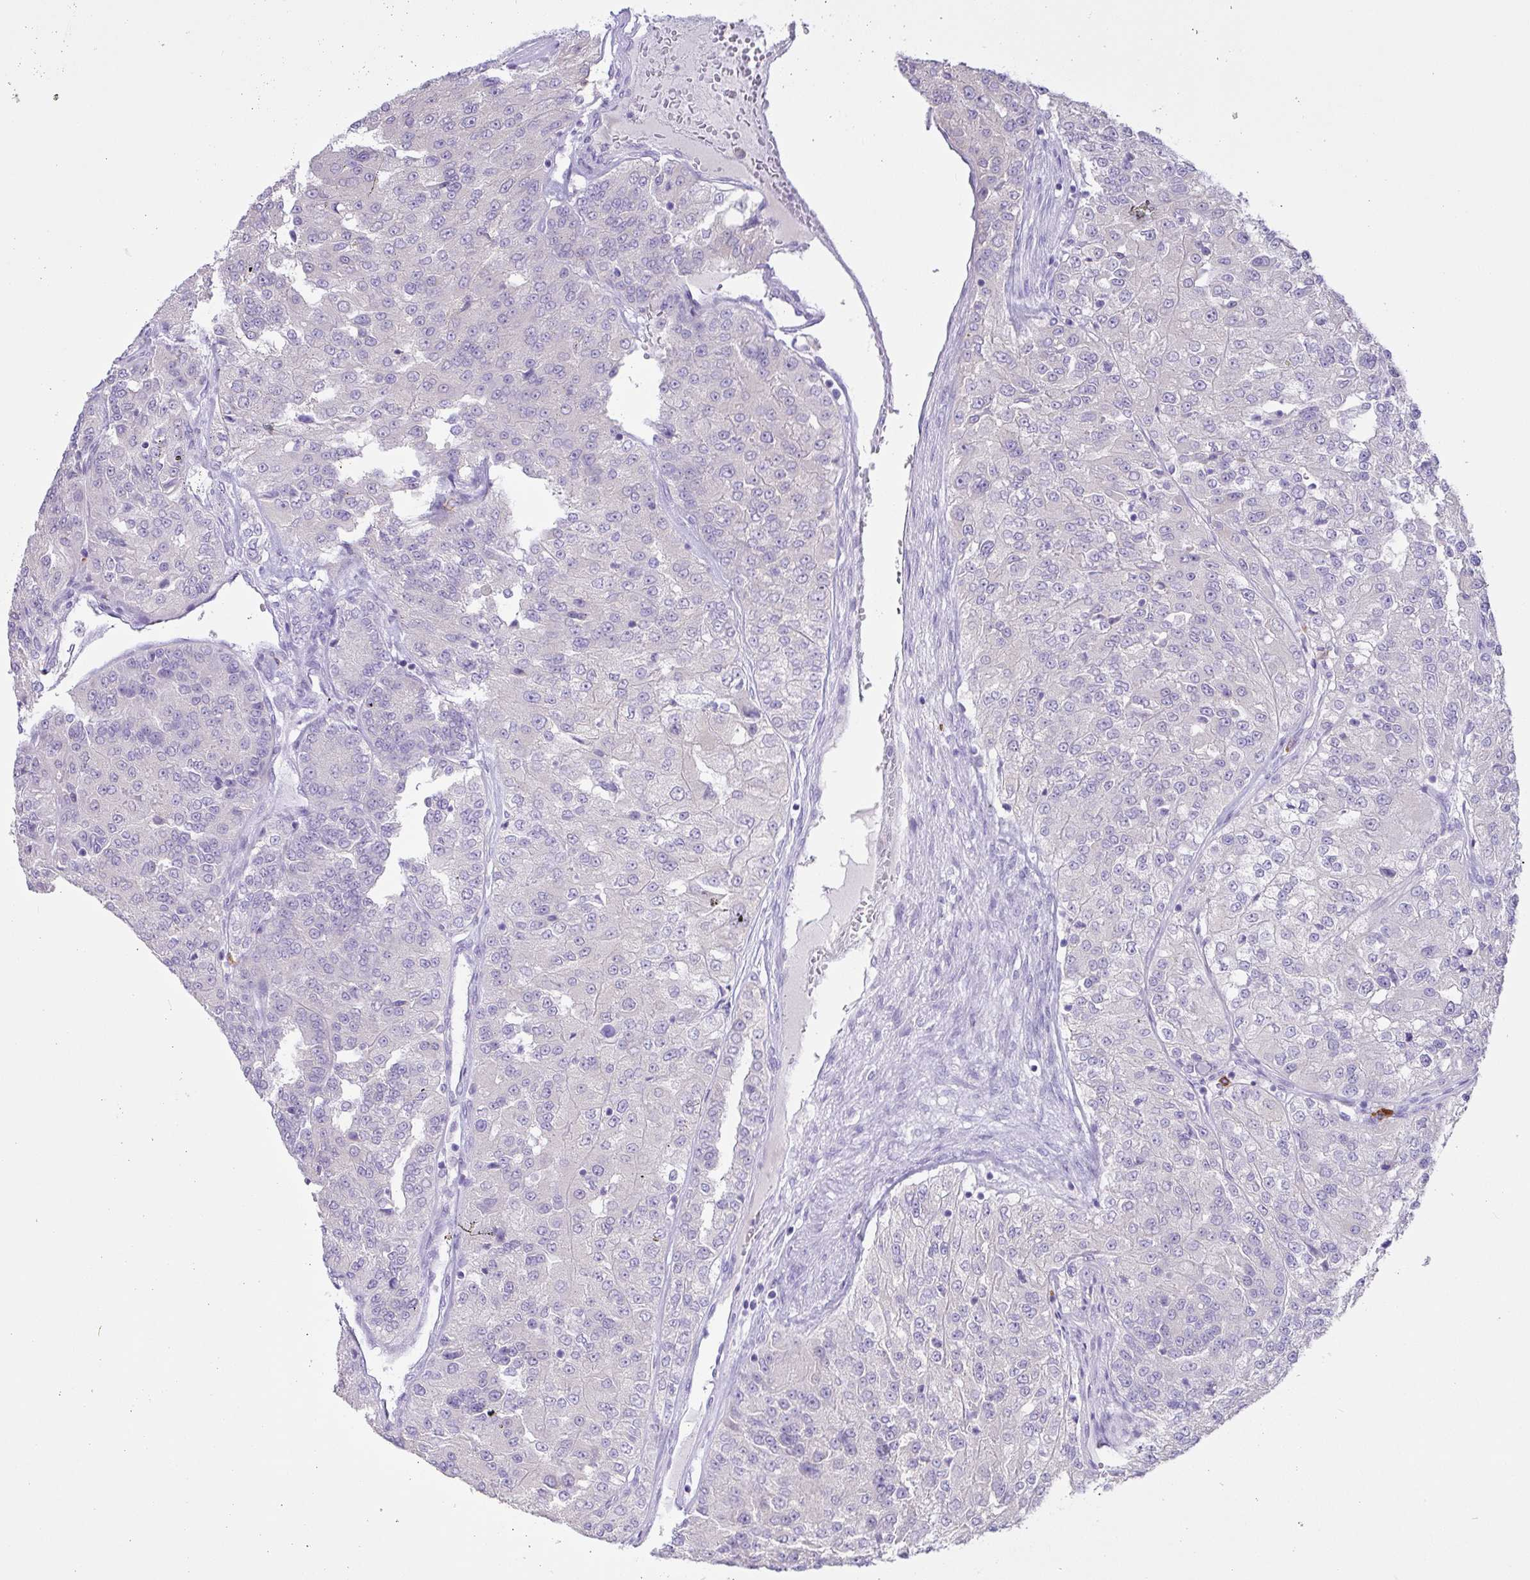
{"staining": {"intensity": "negative", "quantity": "none", "location": "none"}, "tissue": "renal cancer", "cell_type": "Tumor cells", "image_type": "cancer", "snomed": [{"axis": "morphology", "description": "Adenocarcinoma, NOS"}, {"axis": "topography", "description": "Kidney"}], "caption": "Adenocarcinoma (renal) was stained to show a protein in brown. There is no significant expression in tumor cells.", "gene": "CST11", "patient": {"sex": "female", "age": 63}}